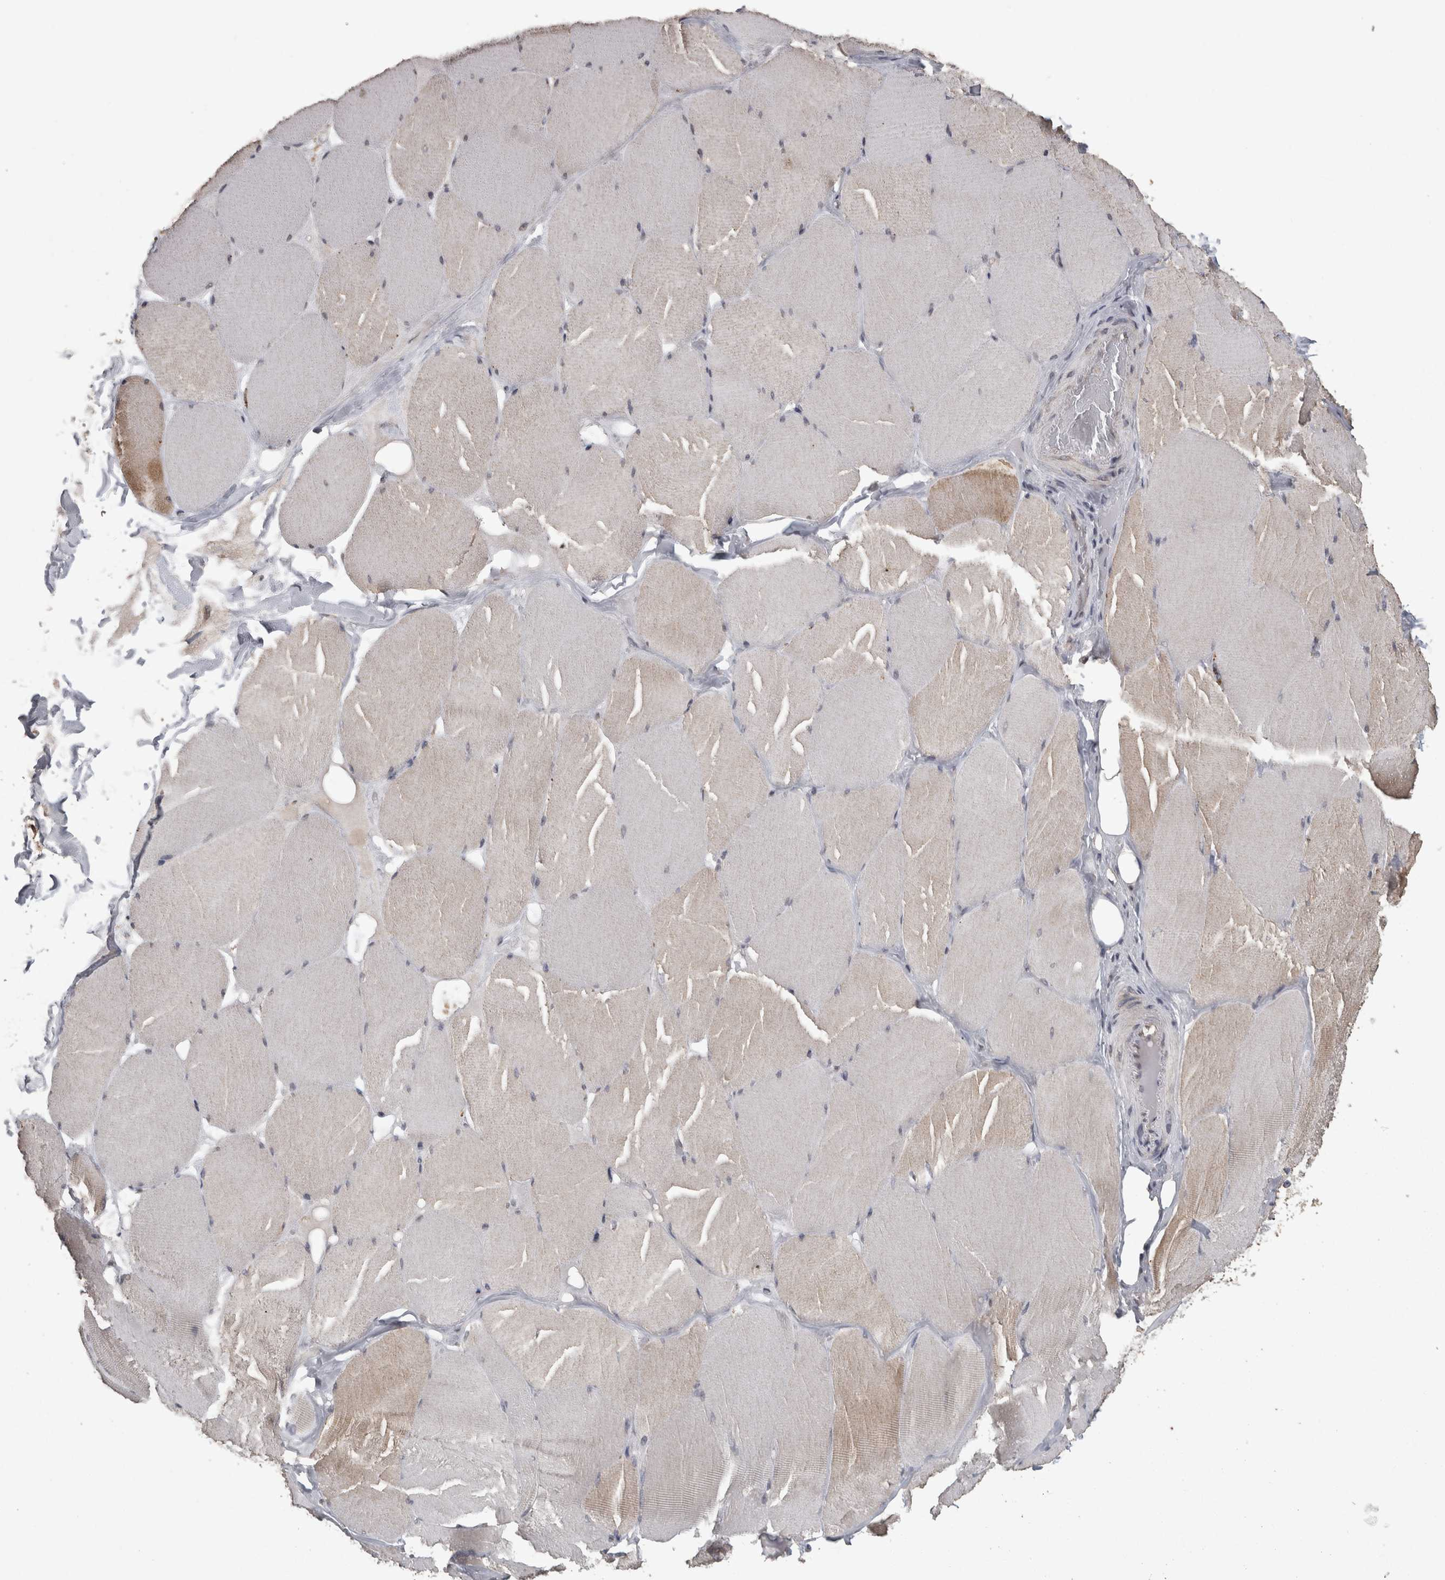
{"staining": {"intensity": "moderate", "quantity": "<25%", "location": "cytoplasmic/membranous"}, "tissue": "skeletal muscle", "cell_type": "Myocytes", "image_type": "normal", "snomed": [{"axis": "morphology", "description": "Normal tissue, NOS"}, {"axis": "topography", "description": "Skin"}, {"axis": "topography", "description": "Skeletal muscle"}], "caption": "A brown stain shows moderate cytoplasmic/membranous expression of a protein in myocytes of benign human skeletal muscle.", "gene": "MEP1A", "patient": {"sex": "male", "age": 83}}